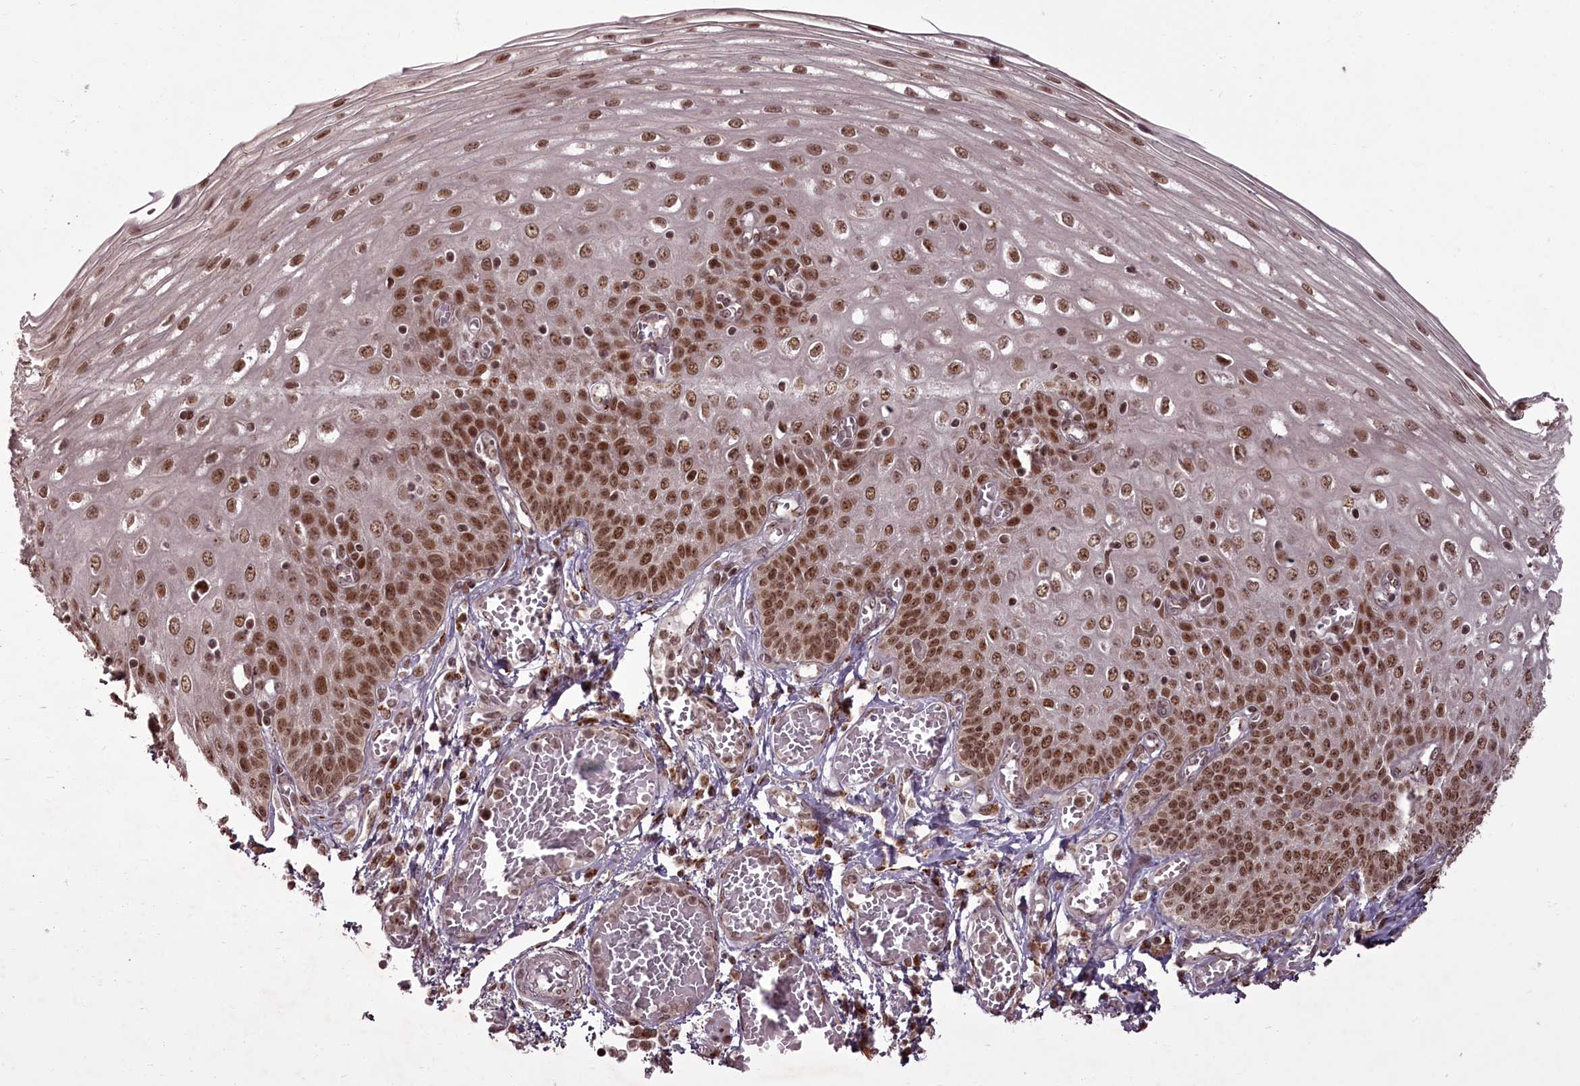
{"staining": {"intensity": "moderate", "quantity": ">75%", "location": "nuclear"}, "tissue": "esophagus", "cell_type": "Squamous epithelial cells", "image_type": "normal", "snomed": [{"axis": "morphology", "description": "Normal tissue, NOS"}, {"axis": "topography", "description": "Esophagus"}], "caption": "Immunohistochemistry (IHC) micrograph of benign esophagus: esophagus stained using immunohistochemistry (IHC) exhibits medium levels of moderate protein expression localized specifically in the nuclear of squamous epithelial cells, appearing as a nuclear brown color.", "gene": "CEP83", "patient": {"sex": "male", "age": 81}}